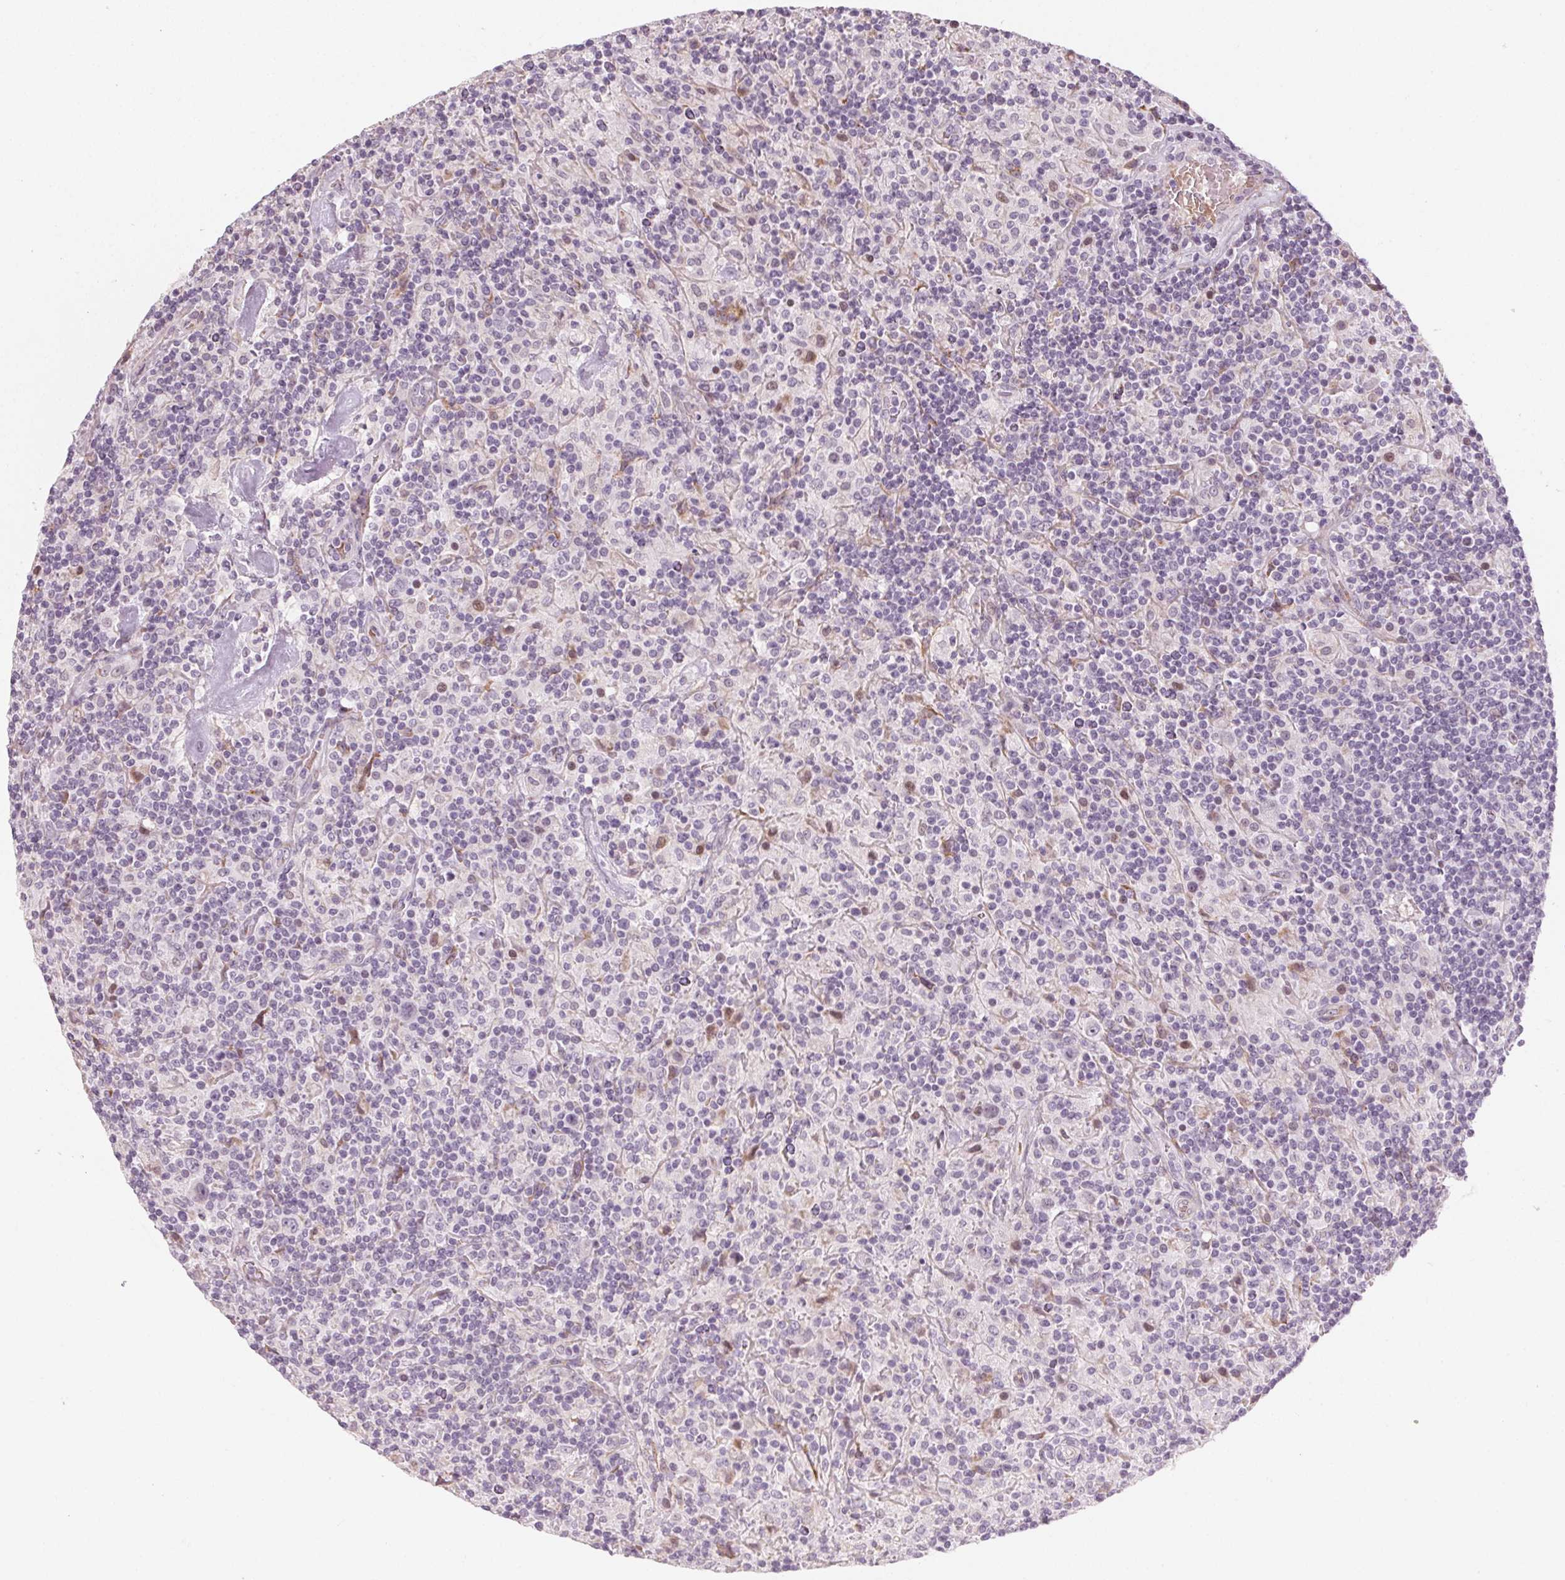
{"staining": {"intensity": "negative", "quantity": "none", "location": "none"}, "tissue": "lymphoma", "cell_type": "Tumor cells", "image_type": "cancer", "snomed": [{"axis": "morphology", "description": "Hodgkin's disease, NOS"}, {"axis": "topography", "description": "Lymph node"}], "caption": "This micrograph is of lymphoma stained with IHC to label a protein in brown with the nuclei are counter-stained blue. There is no positivity in tumor cells.", "gene": "CCDC96", "patient": {"sex": "male", "age": 70}}